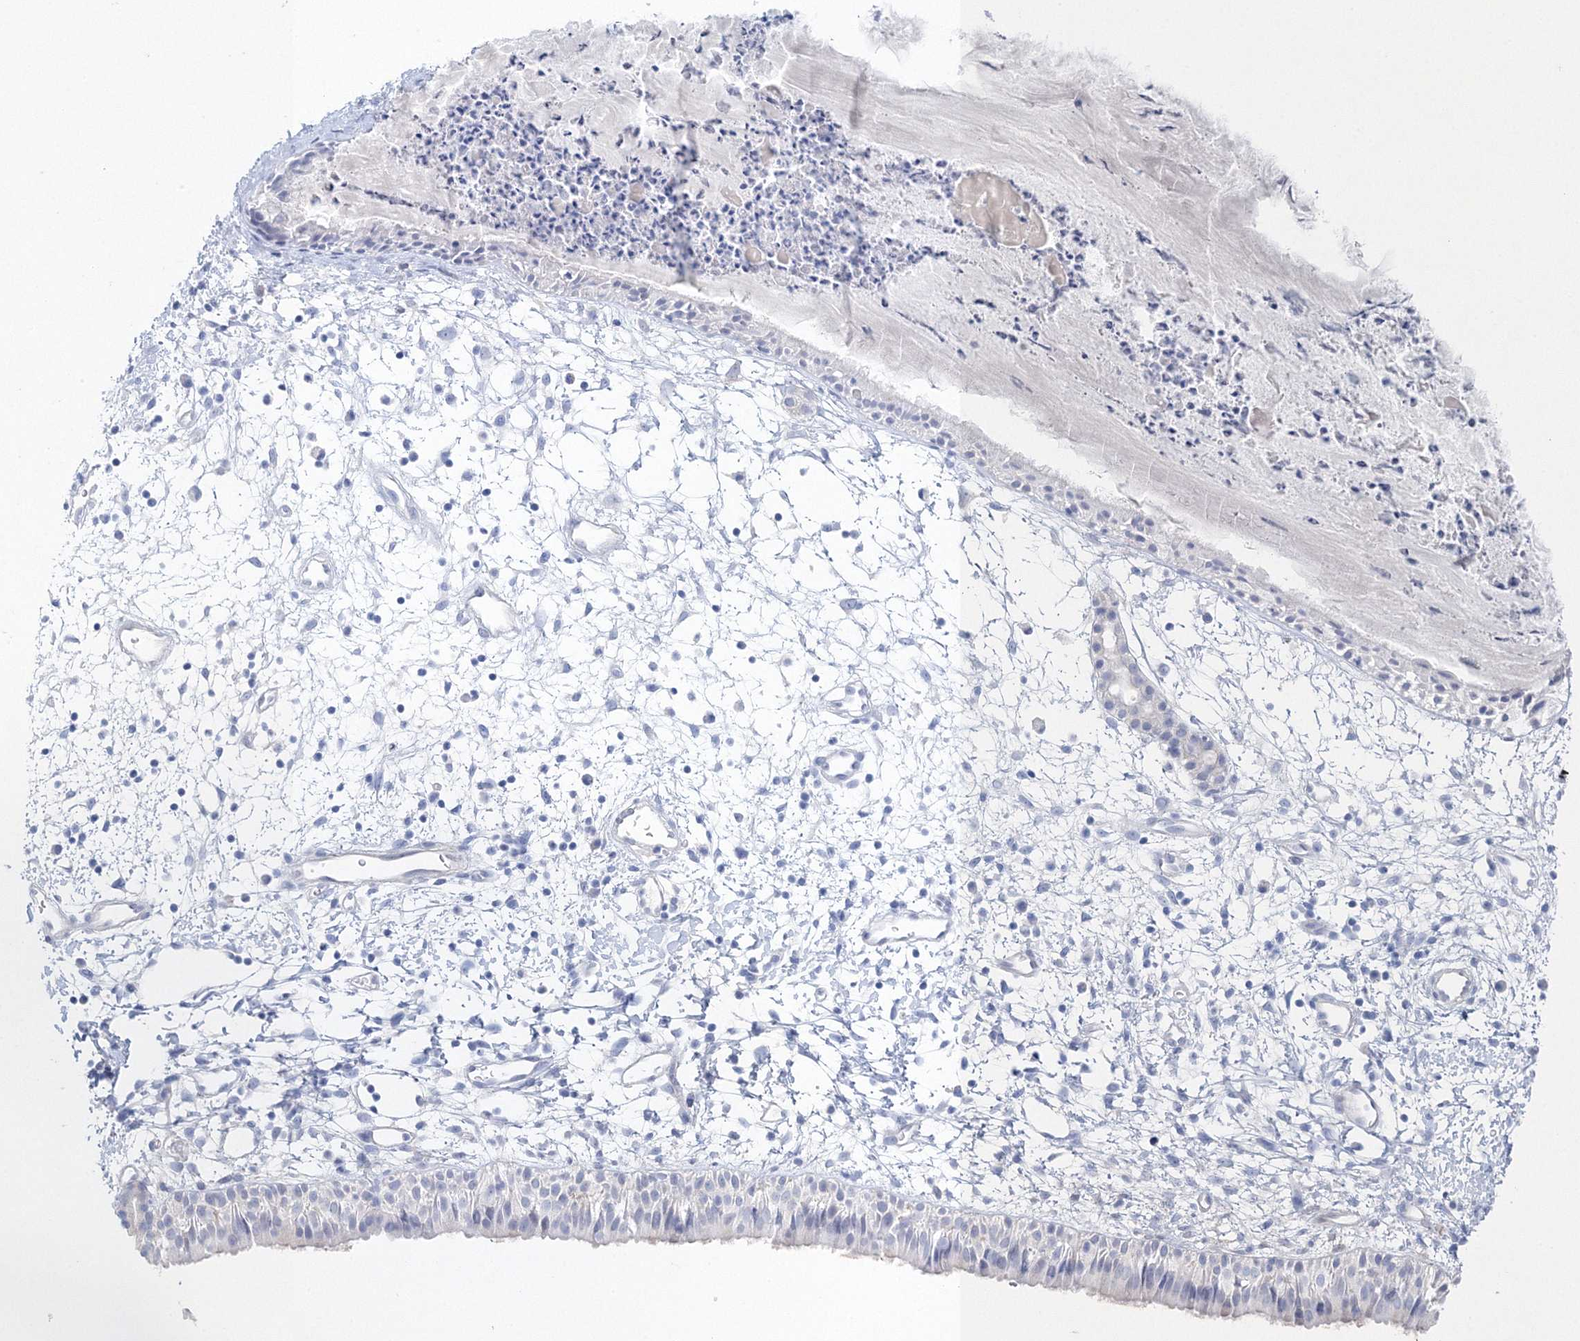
{"staining": {"intensity": "negative", "quantity": "none", "location": "none"}, "tissue": "nasopharynx", "cell_type": "Respiratory epithelial cells", "image_type": "normal", "snomed": [{"axis": "morphology", "description": "Normal tissue, NOS"}, {"axis": "topography", "description": "Nasopharynx"}], "caption": "An immunohistochemistry histopathology image of normal nasopharynx is shown. There is no staining in respiratory epithelial cells of nasopharynx. The staining is performed using DAB brown chromogen with nuclei counter-stained in using hematoxylin.", "gene": "HMGCS1", "patient": {"sex": "male", "age": 22}}